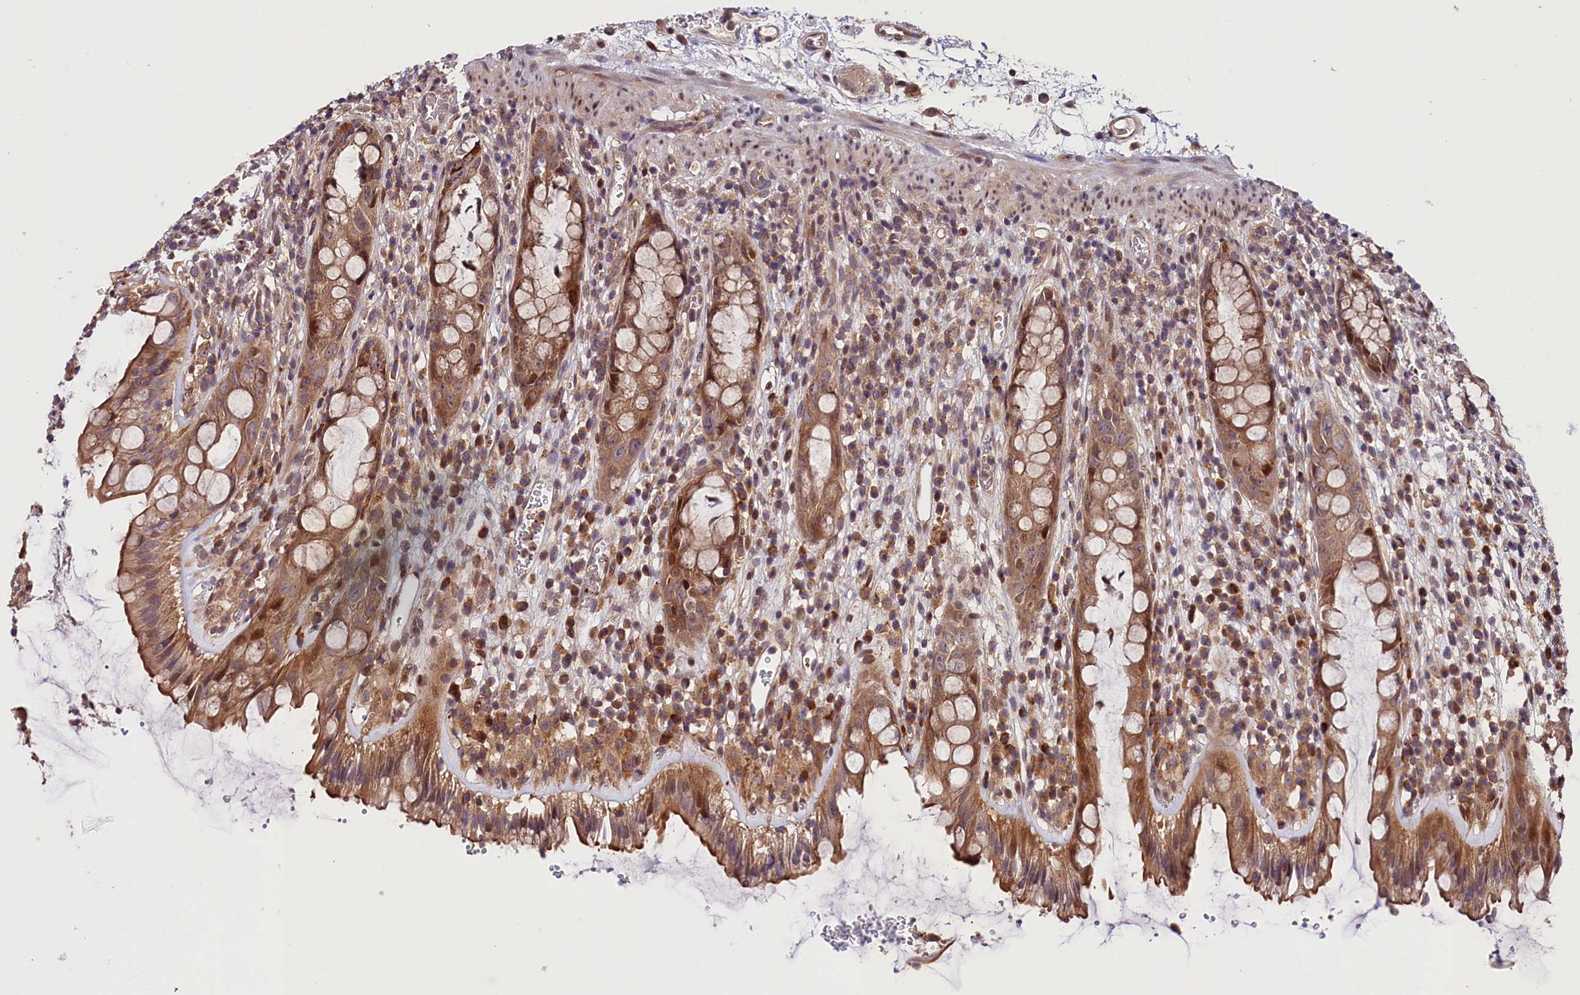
{"staining": {"intensity": "moderate", "quantity": ">75%", "location": "cytoplasmic/membranous,nuclear"}, "tissue": "rectum", "cell_type": "Glandular cells", "image_type": "normal", "snomed": [{"axis": "morphology", "description": "Normal tissue, NOS"}, {"axis": "topography", "description": "Rectum"}], "caption": "About >75% of glandular cells in benign human rectum show moderate cytoplasmic/membranous,nuclear protein positivity as visualized by brown immunohistochemical staining.", "gene": "CACNA1H", "patient": {"sex": "female", "age": 57}}